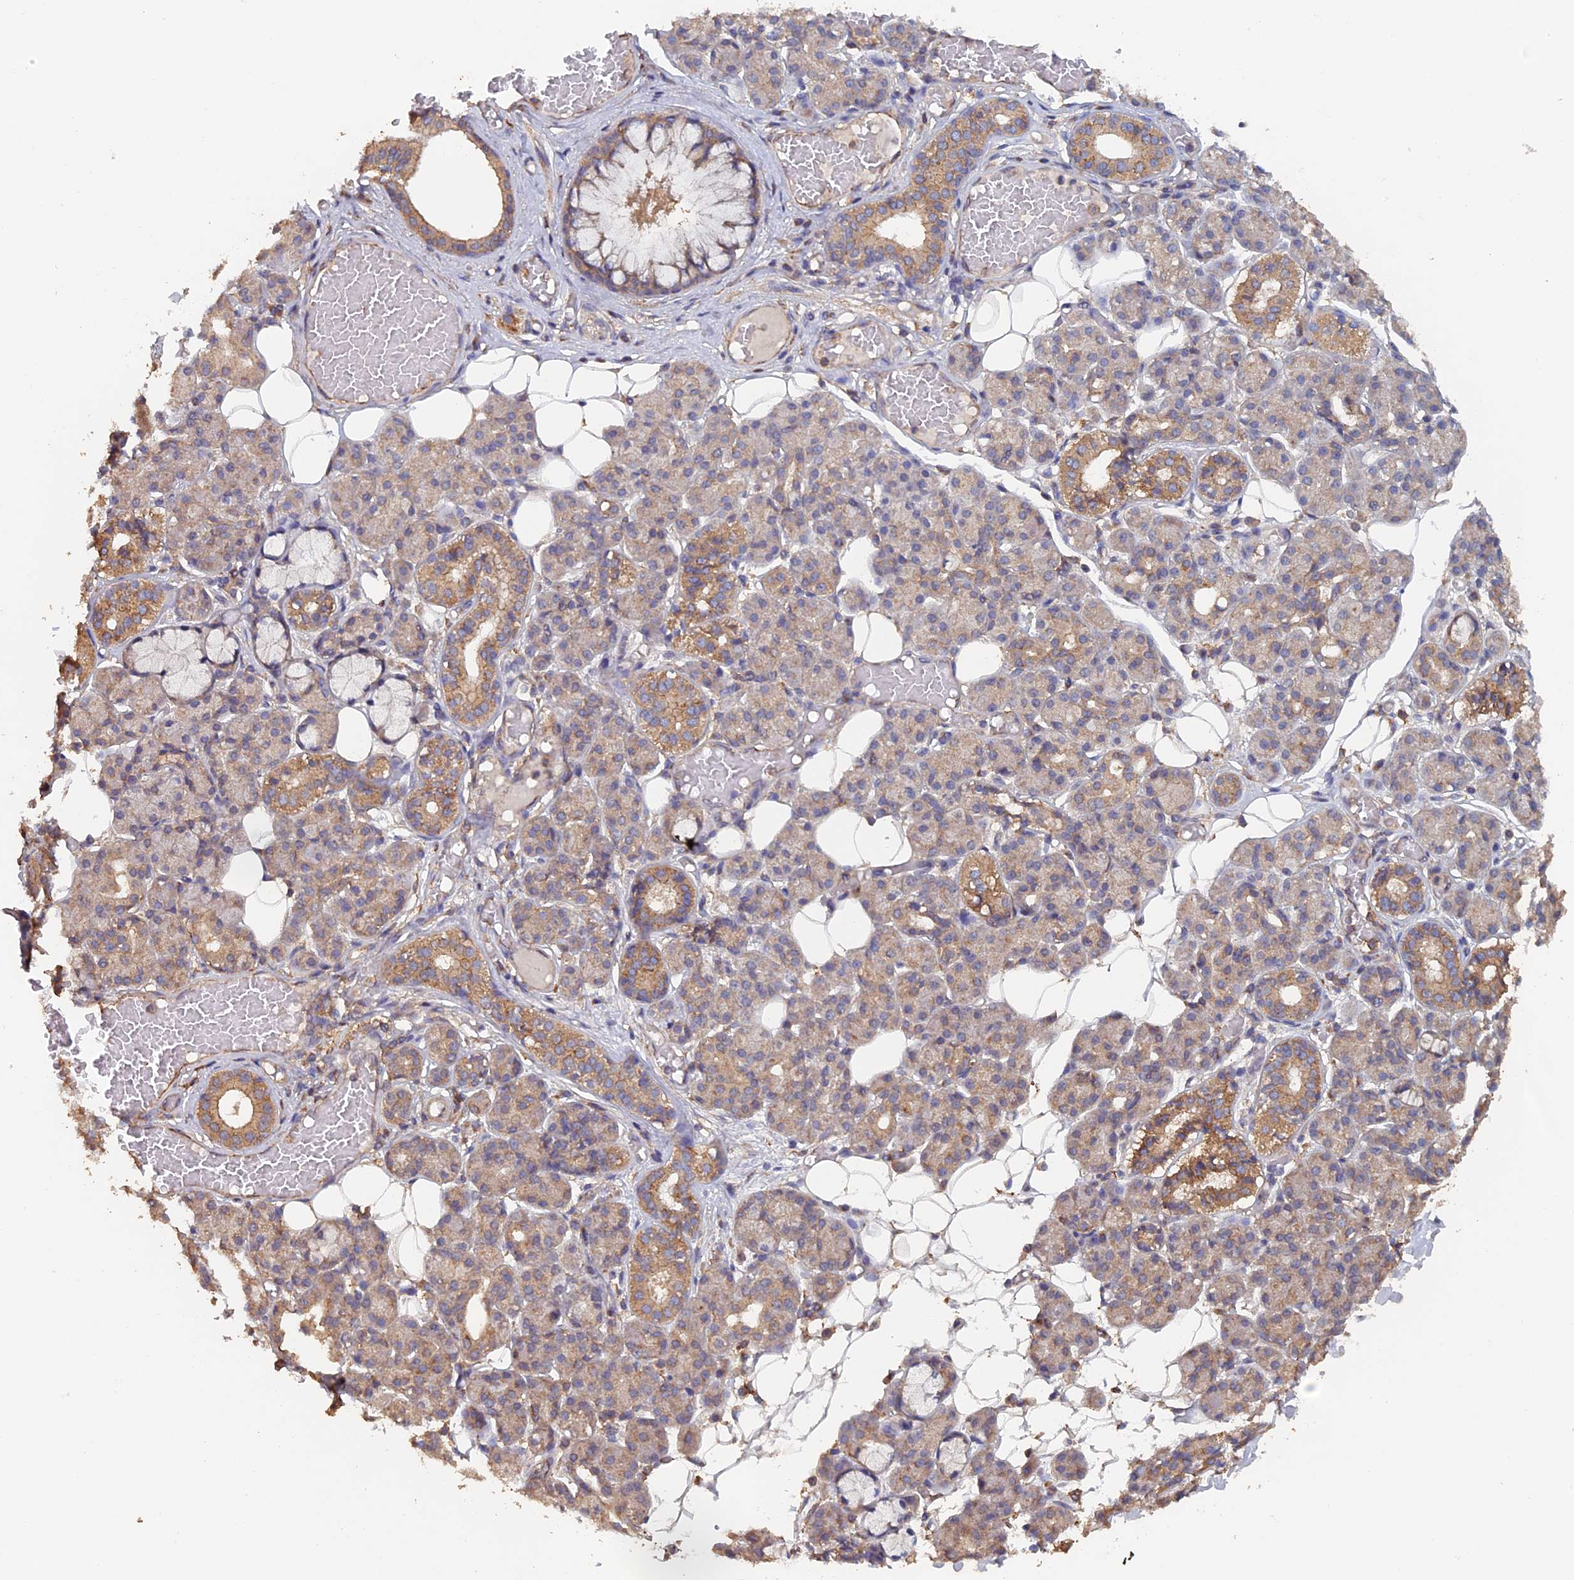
{"staining": {"intensity": "moderate", "quantity": "25%-75%", "location": "cytoplasmic/membranous"}, "tissue": "salivary gland", "cell_type": "Glandular cells", "image_type": "normal", "snomed": [{"axis": "morphology", "description": "Normal tissue, NOS"}, {"axis": "topography", "description": "Salivary gland"}], "caption": "The photomicrograph shows staining of benign salivary gland, revealing moderate cytoplasmic/membranous protein expression (brown color) within glandular cells.", "gene": "PIGQ", "patient": {"sex": "male", "age": 63}}